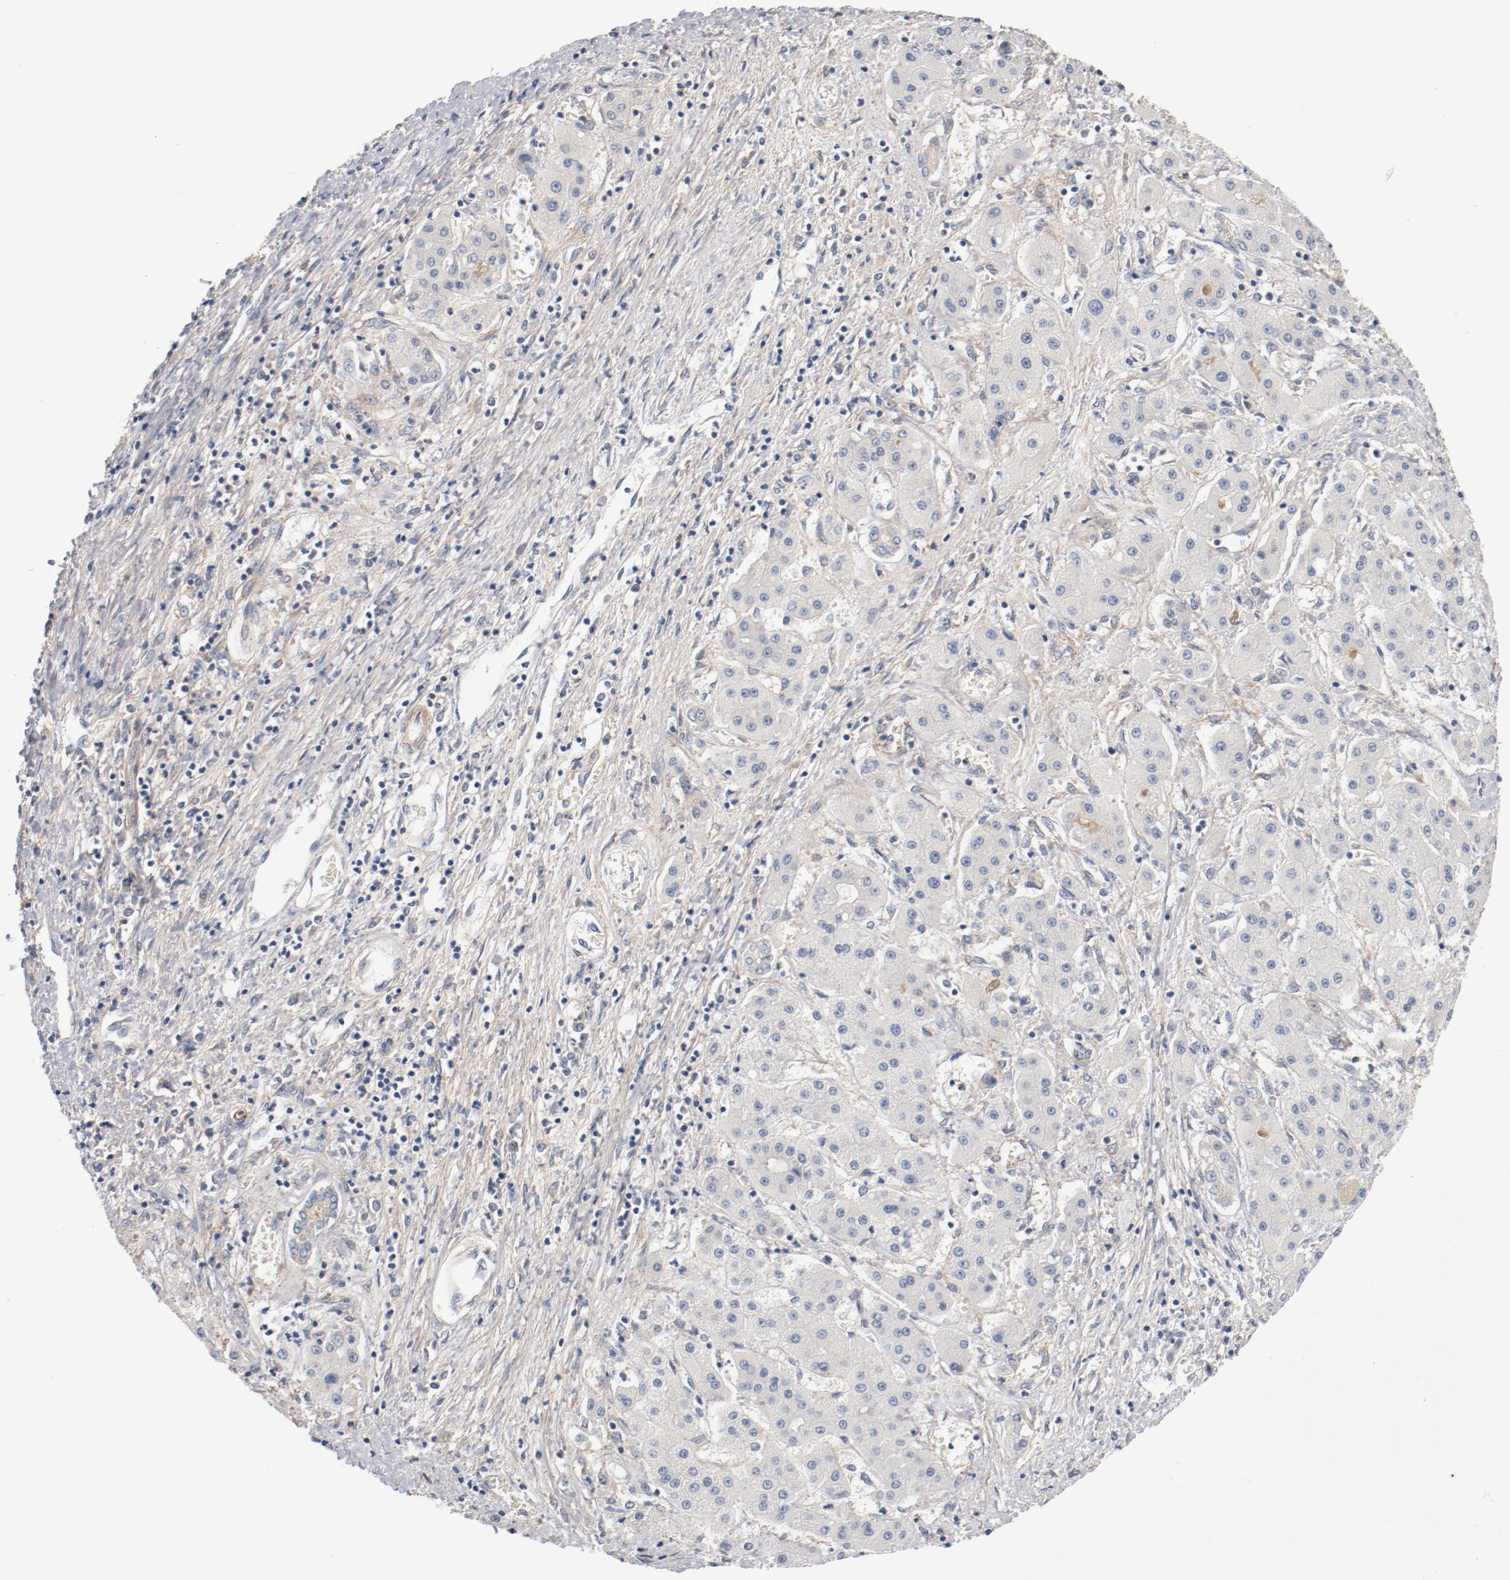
{"staining": {"intensity": "weak", "quantity": "<25%", "location": "cytoplasmic/membranous"}, "tissue": "liver cancer", "cell_type": "Tumor cells", "image_type": "cancer", "snomed": [{"axis": "morphology", "description": "Carcinoma, Hepatocellular, NOS"}, {"axis": "topography", "description": "Liver"}], "caption": "This histopathology image is of liver cancer (hepatocellular carcinoma) stained with immunohistochemistry (IHC) to label a protein in brown with the nuclei are counter-stained blue. There is no positivity in tumor cells.", "gene": "ILK", "patient": {"sex": "male", "age": 24}}